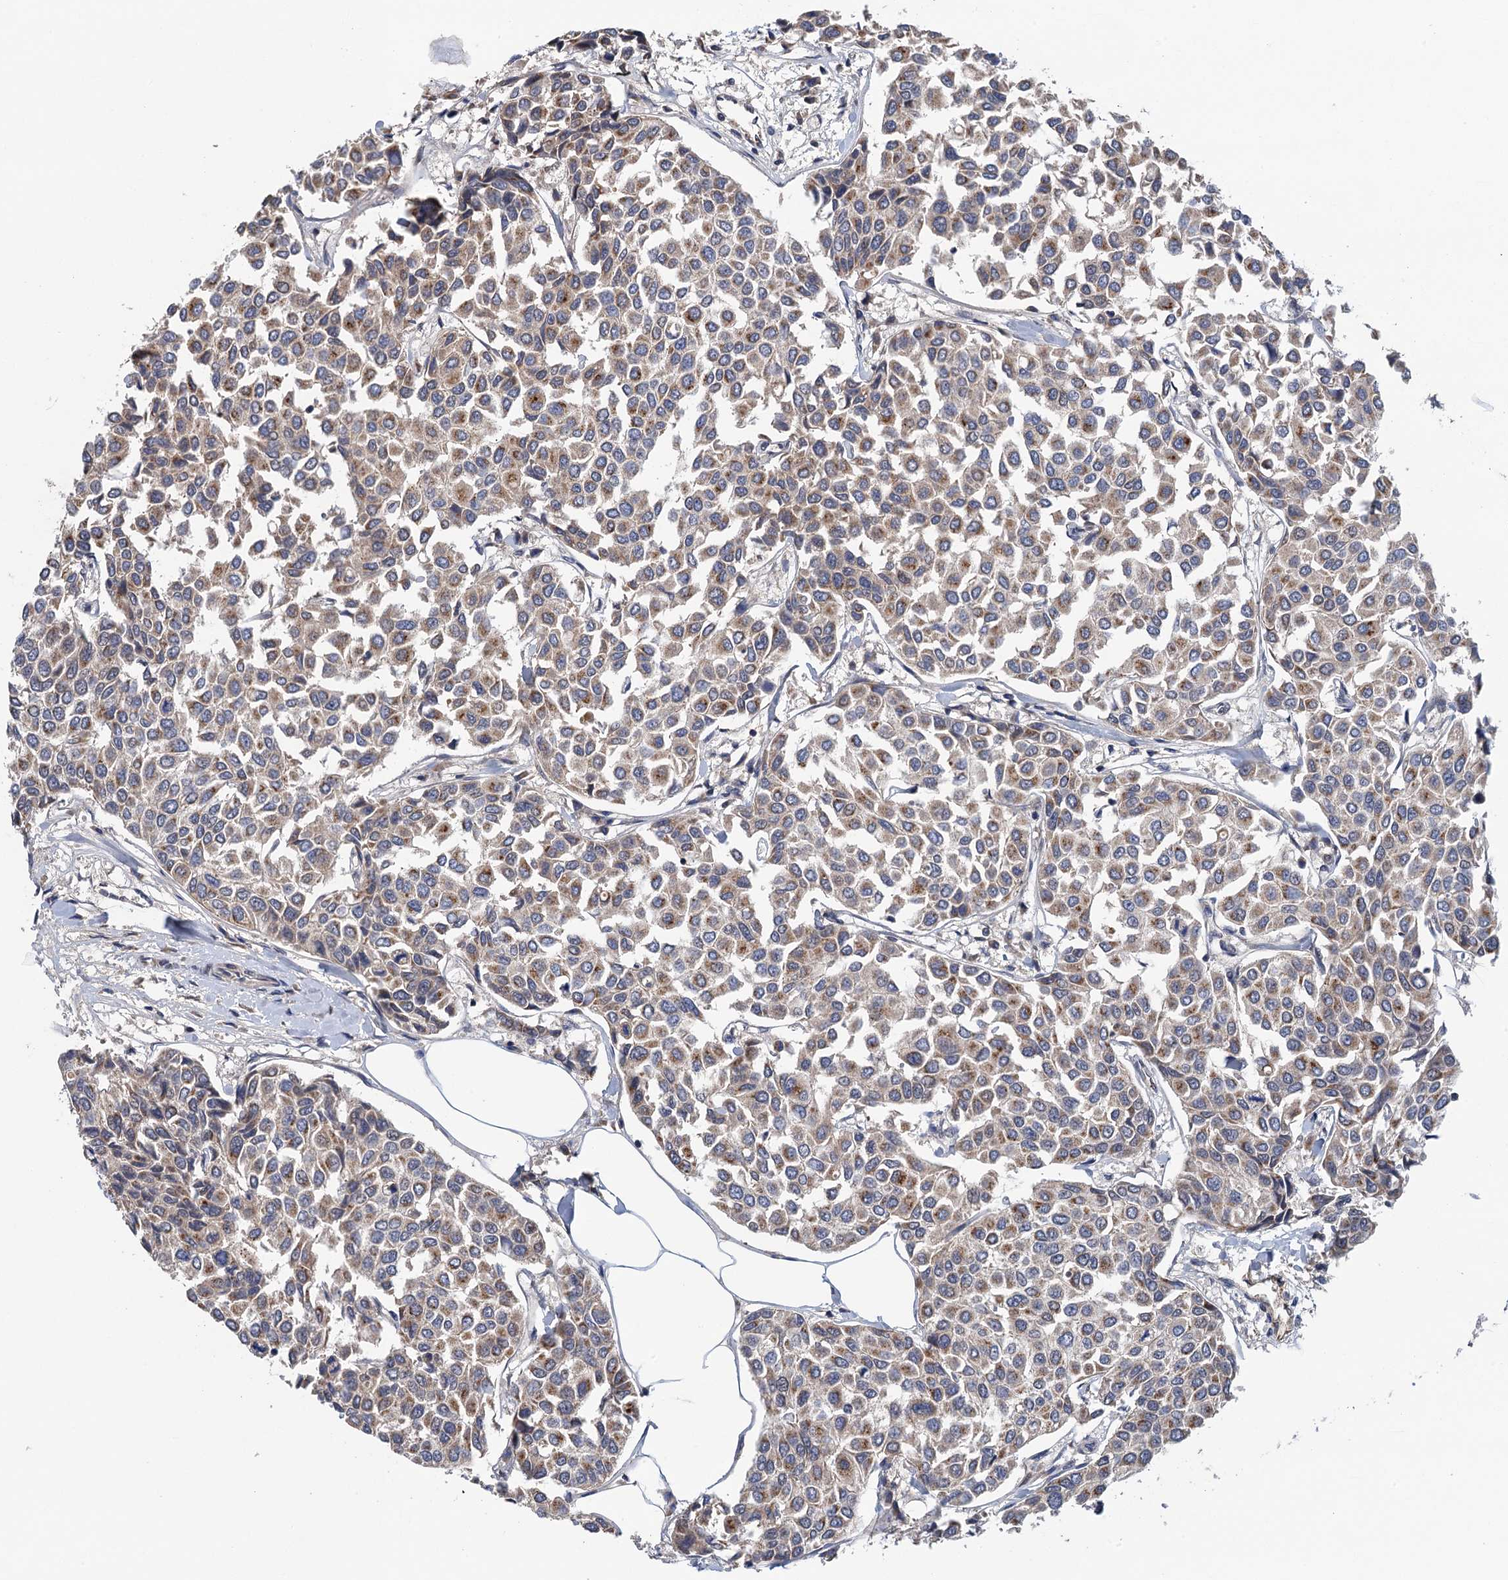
{"staining": {"intensity": "weak", "quantity": "25%-75%", "location": "cytoplasmic/membranous"}, "tissue": "breast cancer", "cell_type": "Tumor cells", "image_type": "cancer", "snomed": [{"axis": "morphology", "description": "Duct carcinoma"}, {"axis": "topography", "description": "Breast"}], "caption": "The histopathology image shows immunohistochemical staining of breast intraductal carcinoma. There is weak cytoplasmic/membranous staining is appreciated in approximately 25%-75% of tumor cells.", "gene": "MDM1", "patient": {"sex": "female", "age": 55}}